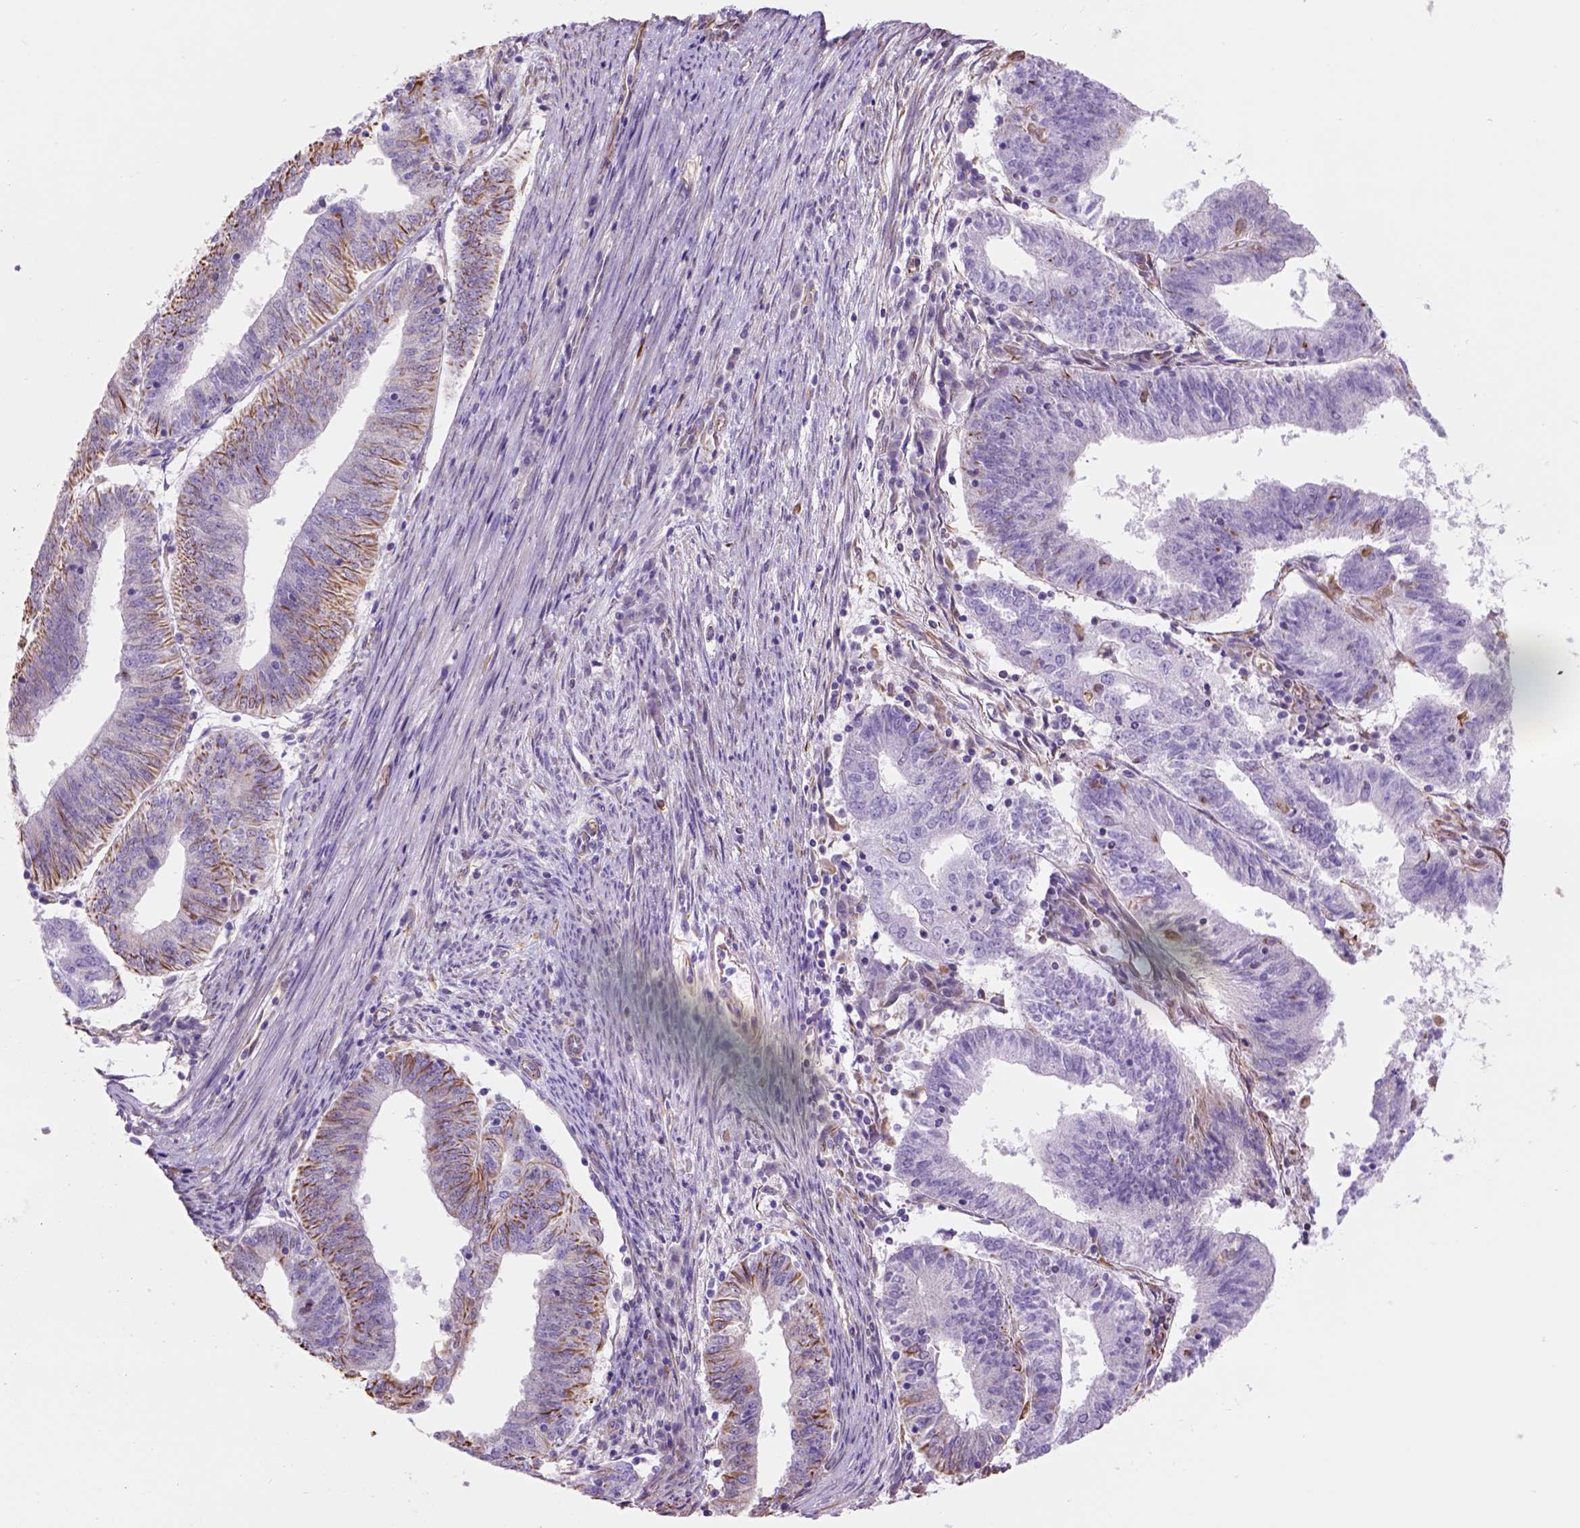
{"staining": {"intensity": "moderate", "quantity": "25%-75%", "location": "cytoplasmic/membranous"}, "tissue": "endometrial cancer", "cell_type": "Tumor cells", "image_type": "cancer", "snomed": [{"axis": "morphology", "description": "Adenocarcinoma, NOS"}, {"axis": "topography", "description": "Endometrium"}], "caption": "Endometrial cancer (adenocarcinoma) stained for a protein (brown) demonstrates moderate cytoplasmic/membranous positive positivity in approximately 25%-75% of tumor cells.", "gene": "ZZZ3", "patient": {"sex": "female", "age": 82}}